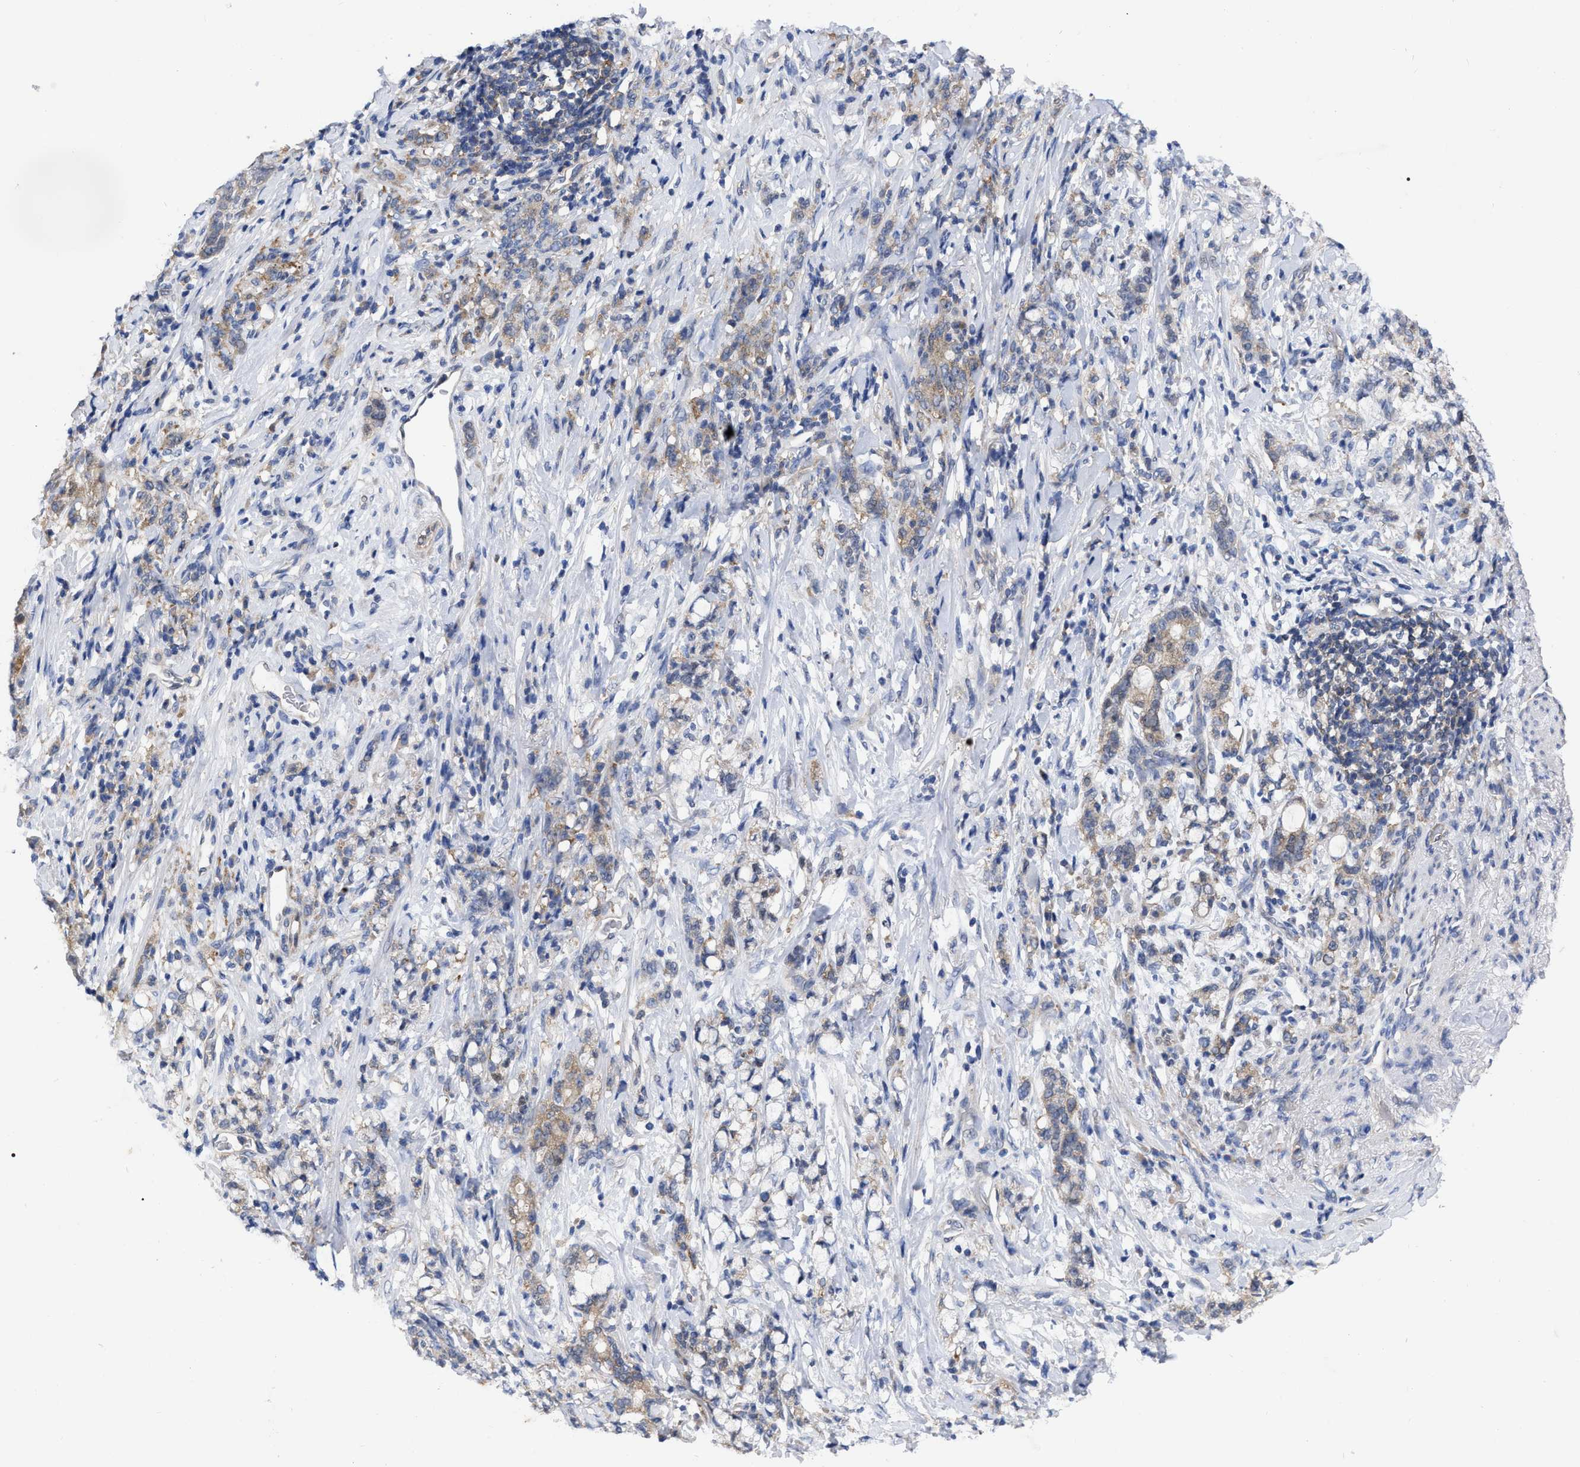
{"staining": {"intensity": "weak", "quantity": "<25%", "location": "cytoplasmic/membranous"}, "tissue": "stomach cancer", "cell_type": "Tumor cells", "image_type": "cancer", "snomed": [{"axis": "morphology", "description": "Adenocarcinoma, NOS"}, {"axis": "topography", "description": "Stomach, lower"}], "caption": "High magnification brightfield microscopy of stomach adenocarcinoma stained with DAB (3,3'-diaminobenzidine) (brown) and counterstained with hematoxylin (blue): tumor cells show no significant expression.", "gene": "TCP1", "patient": {"sex": "male", "age": 88}}